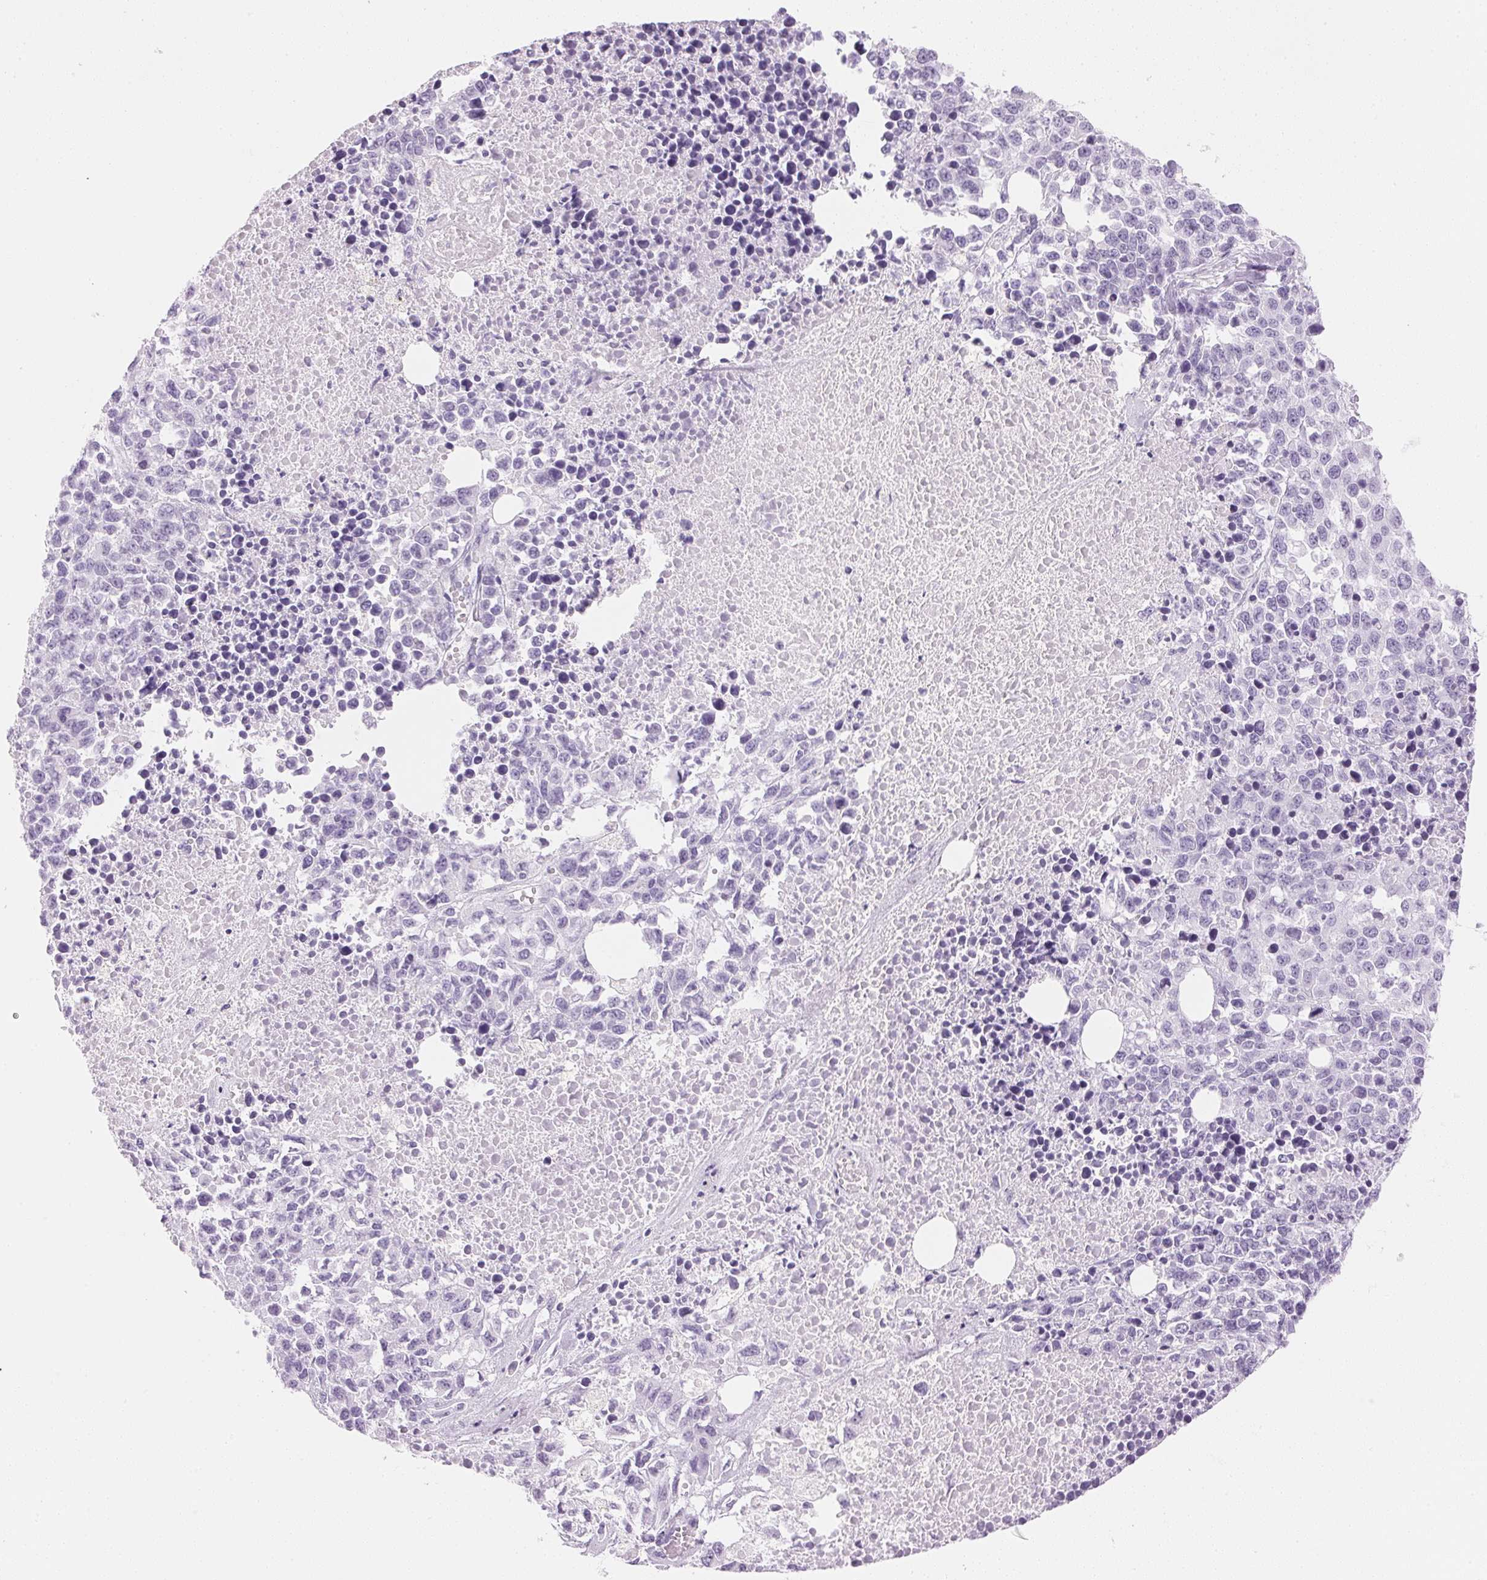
{"staining": {"intensity": "negative", "quantity": "none", "location": "none"}, "tissue": "melanoma", "cell_type": "Tumor cells", "image_type": "cancer", "snomed": [{"axis": "morphology", "description": "Malignant melanoma, Metastatic site"}, {"axis": "topography", "description": "Skin"}], "caption": "Protein analysis of melanoma reveals no significant staining in tumor cells.", "gene": "IGFBP1", "patient": {"sex": "male", "age": 84}}